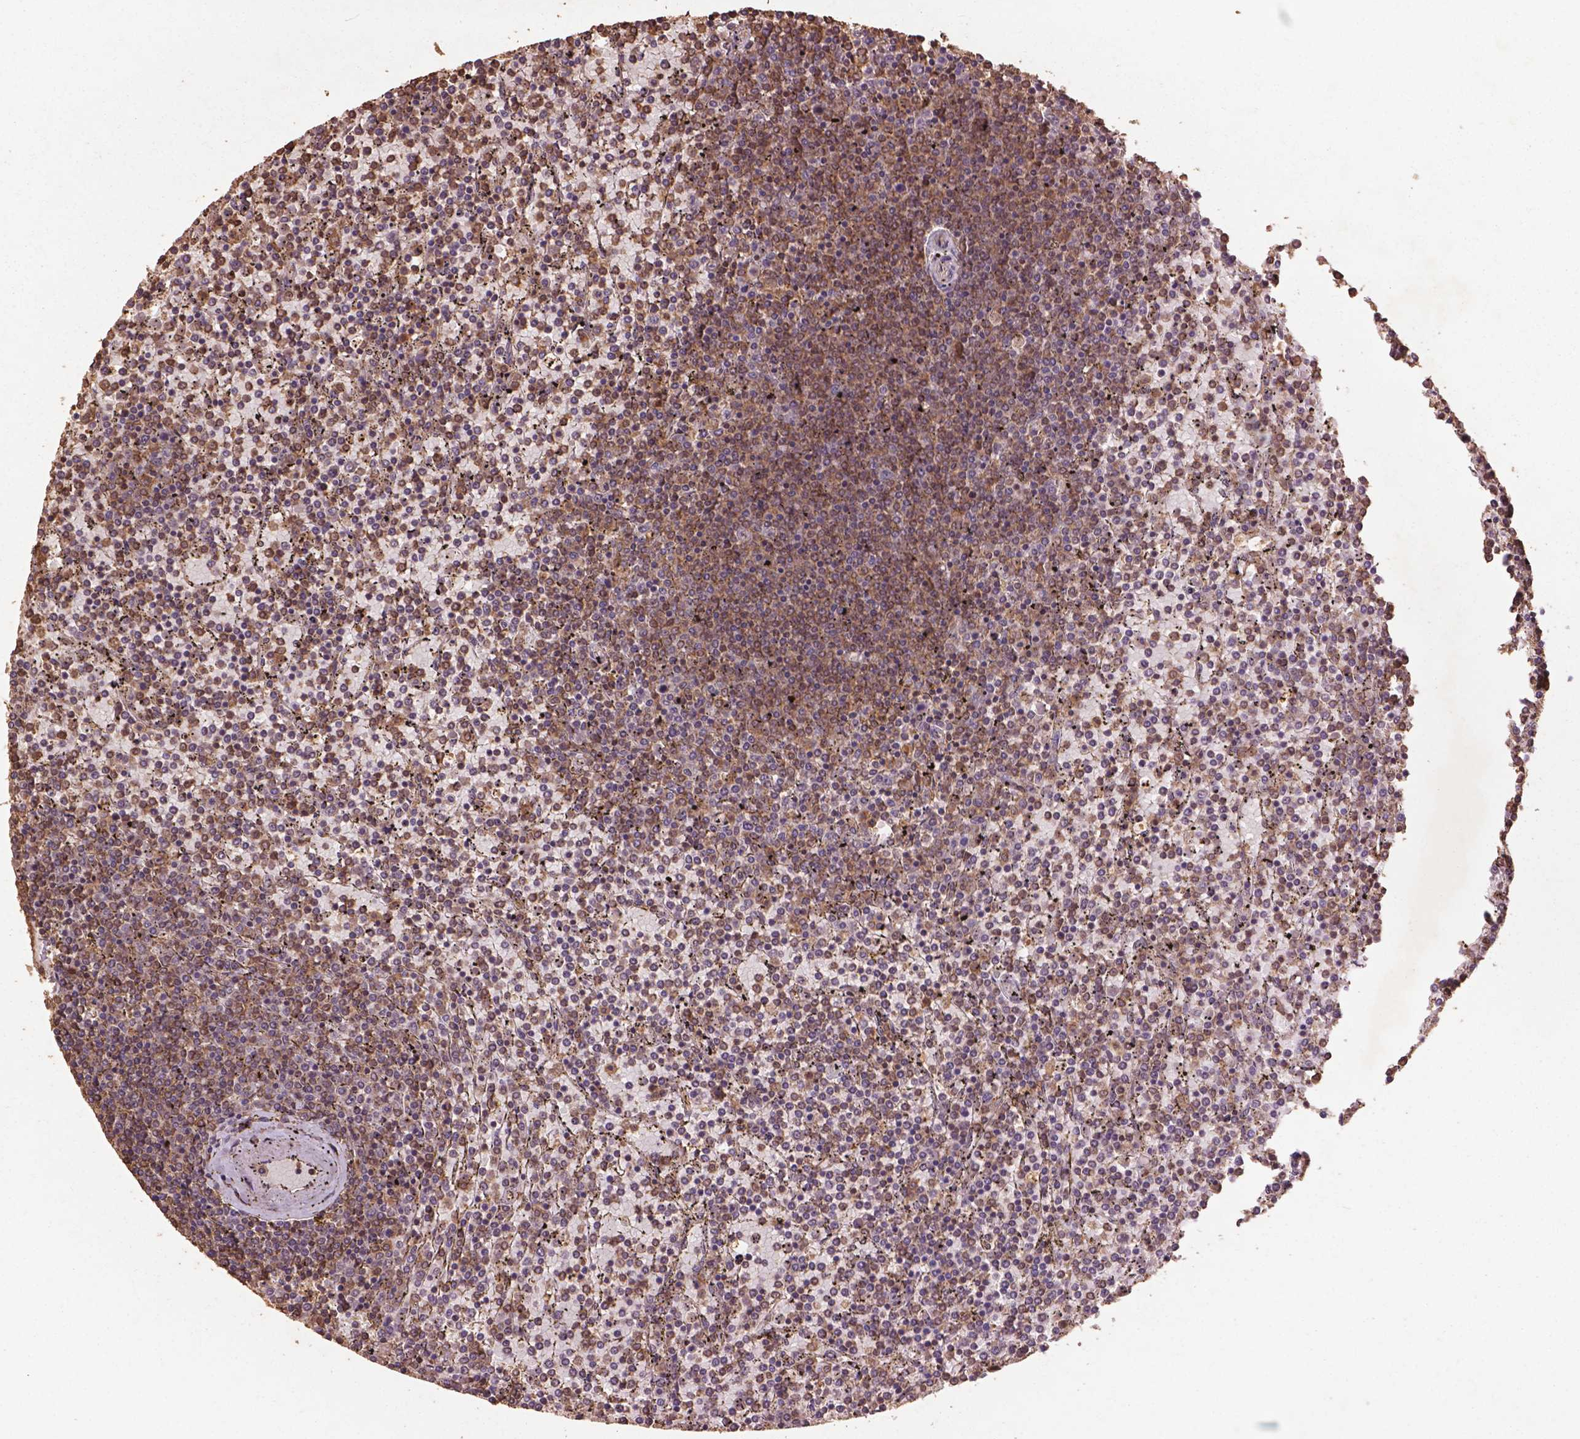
{"staining": {"intensity": "weak", "quantity": ">75%", "location": "cytoplasmic/membranous"}, "tissue": "lymphoma", "cell_type": "Tumor cells", "image_type": "cancer", "snomed": [{"axis": "morphology", "description": "Malignant lymphoma, non-Hodgkin's type, Low grade"}, {"axis": "topography", "description": "Spleen"}], "caption": "Protein analysis of lymphoma tissue shows weak cytoplasmic/membranous positivity in approximately >75% of tumor cells. Immunohistochemistry (ihc) stains the protein of interest in brown and the nuclei are stained blue.", "gene": "BABAM1", "patient": {"sex": "female", "age": 77}}